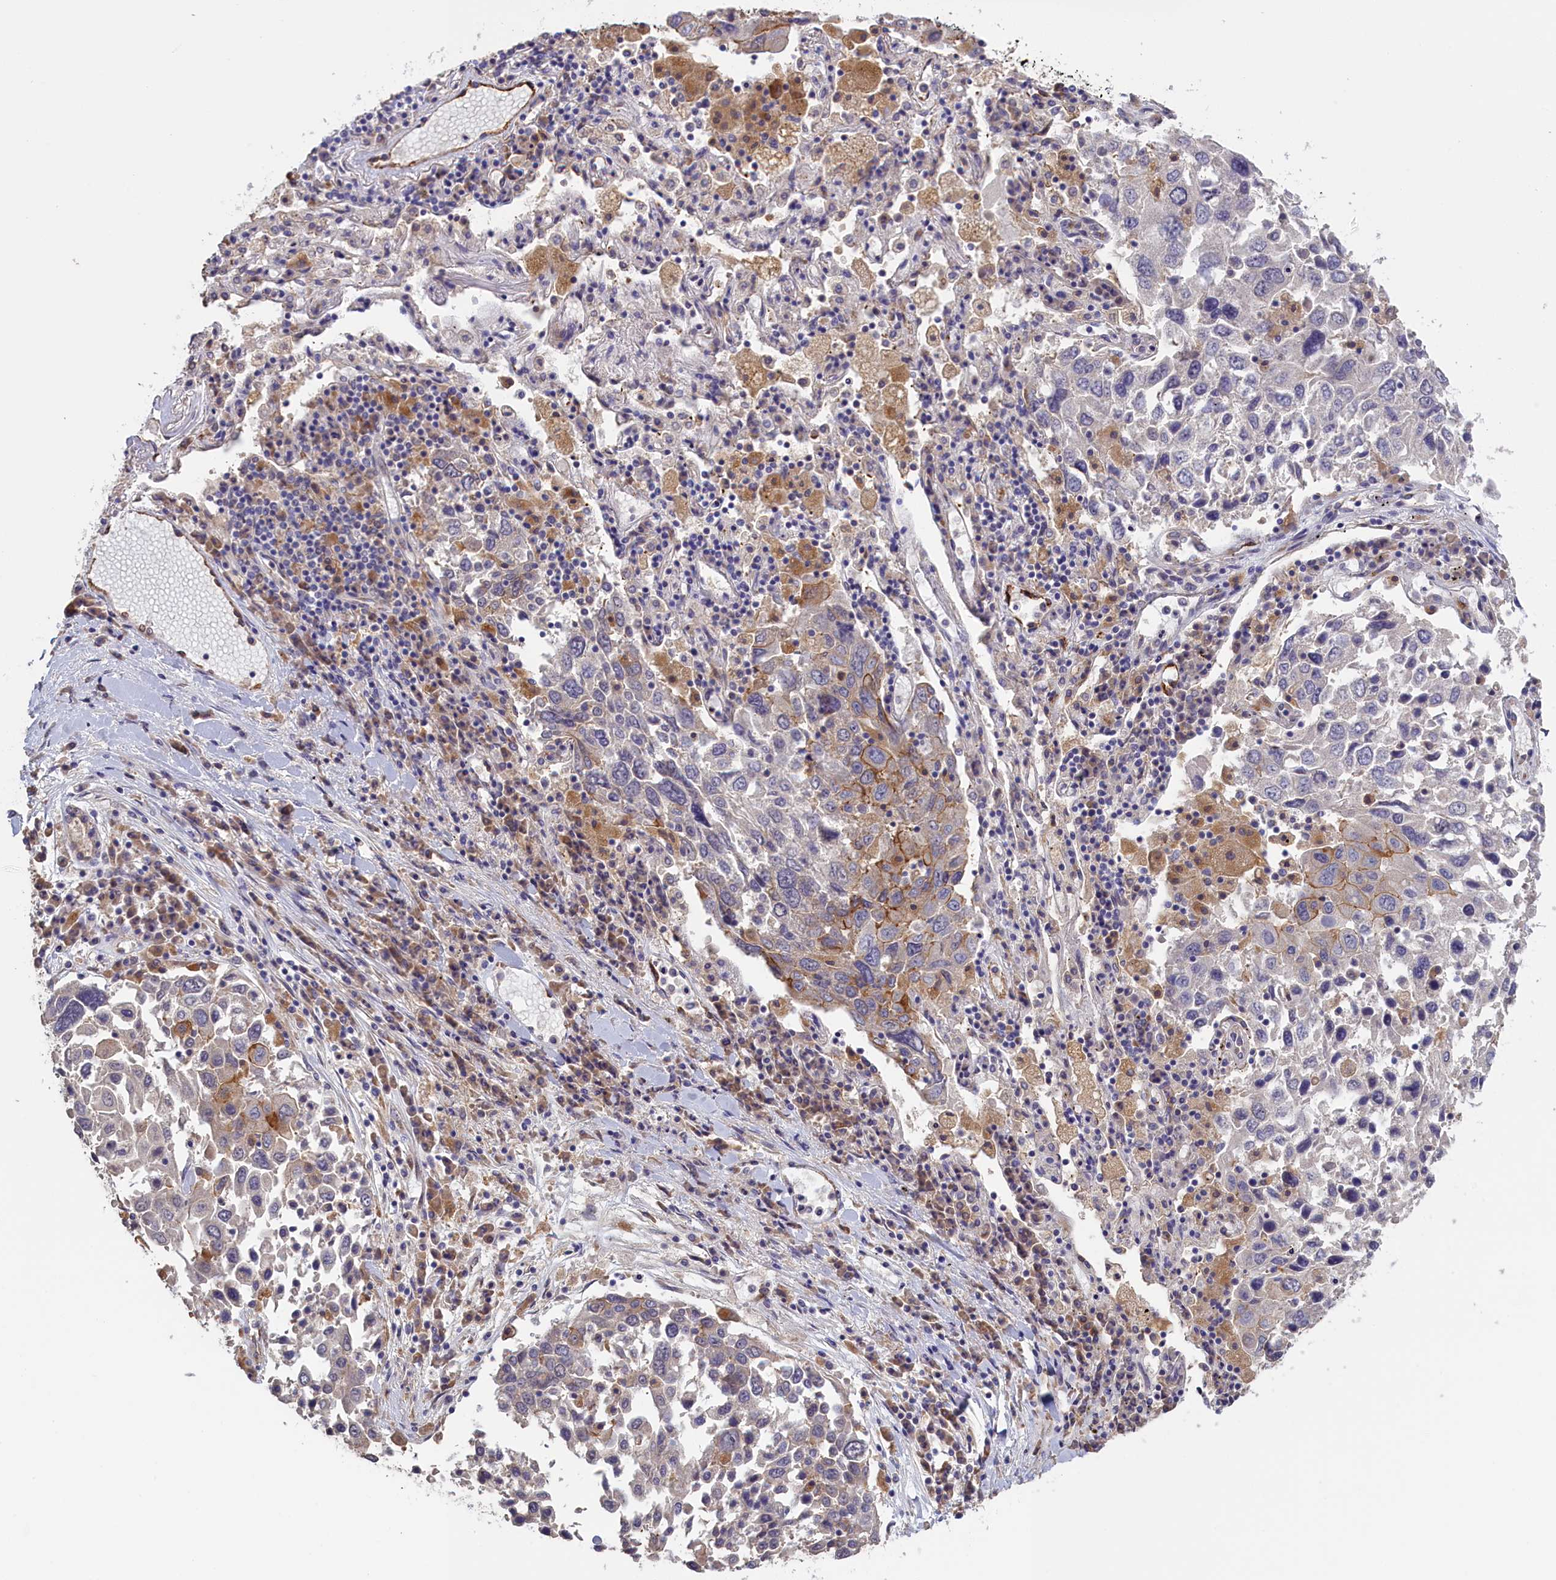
{"staining": {"intensity": "moderate", "quantity": "<25%", "location": "cytoplasmic/membranous"}, "tissue": "lung cancer", "cell_type": "Tumor cells", "image_type": "cancer", "snomed": [{"axis": "morphology", "description": "Squamous cell carcinoma, NOS"}, {"axis": "topography", "description": "Lung"}], "caption": "Tumor cells show moderate cytoplasmic/membranous expression in about <25% of cells in lung squamous cell carcinoma. (Stains: DAB (3,3'-diaminobenzidine) in brown, nuclei in blue, Microscopy: brightfield microscopy at high magnification).", "gene": "COL19A1", "patient": {"sex": "male", "age": 65}}